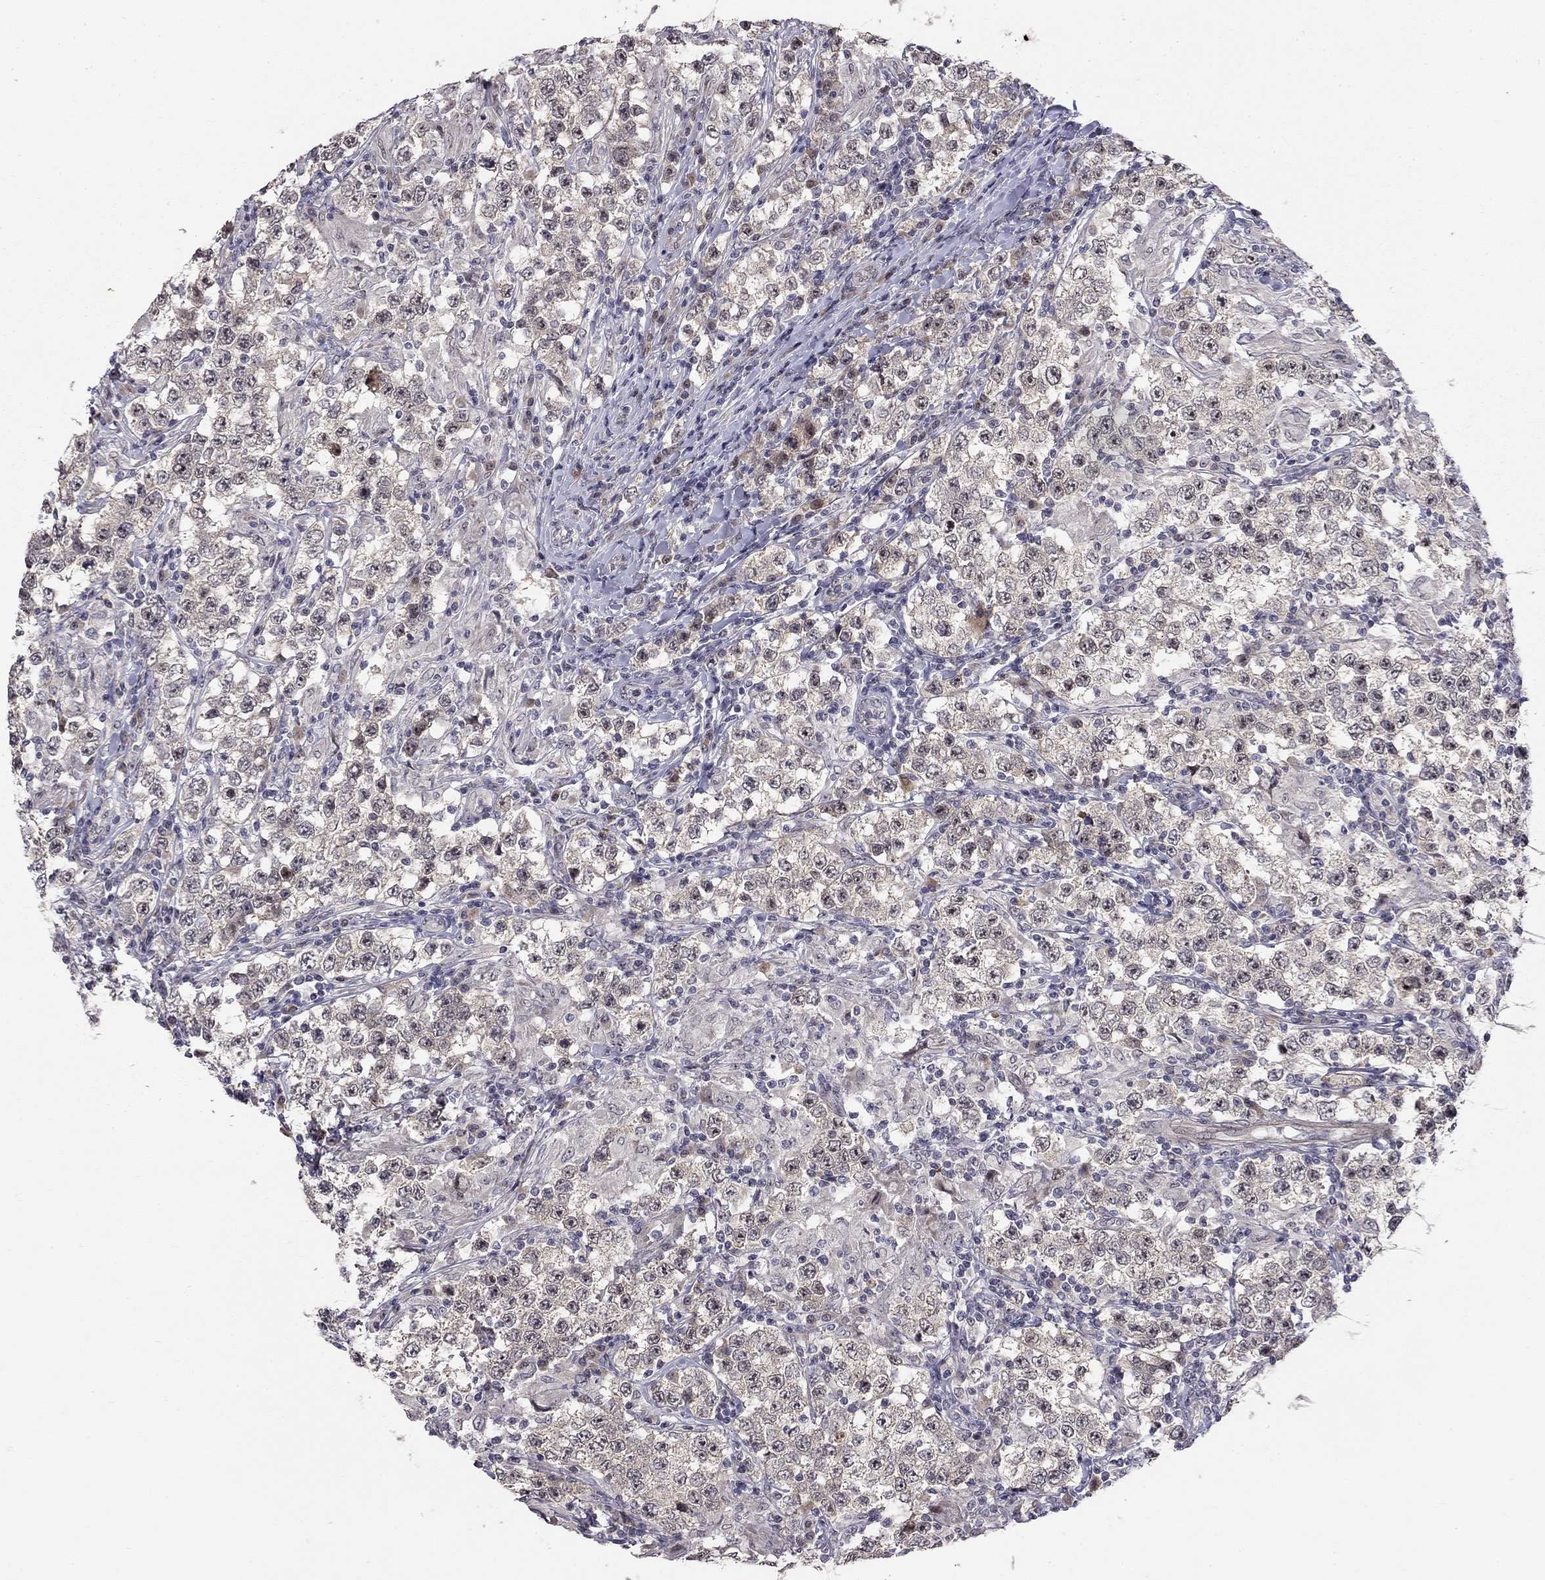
{"staining": {"intensity": "negative", "quantity": "none", "location": "none"}, "tissue": "testis cancer", "cell_type": "Tumor cells", "image_type": "cancer", "snomed": [{"axis": "morphology", "description": "Seminoma, NOS"}, {"axis": "morphology", "description": "Carcinoma, Embryonal, NOS"}, {"axis": "topography", "description": "Testis"}], "caption": "This micrograph is of testis cancer stained with IHC to label a protein in brown with the nuclei are counter-stained blue. There is no positivity in tumor cells. (DAB immunohistochemistry visualized using brightfield microscopy, high magnification).", "gene": "STXBP6", "patient": {"sex": "male", "age": 41}}